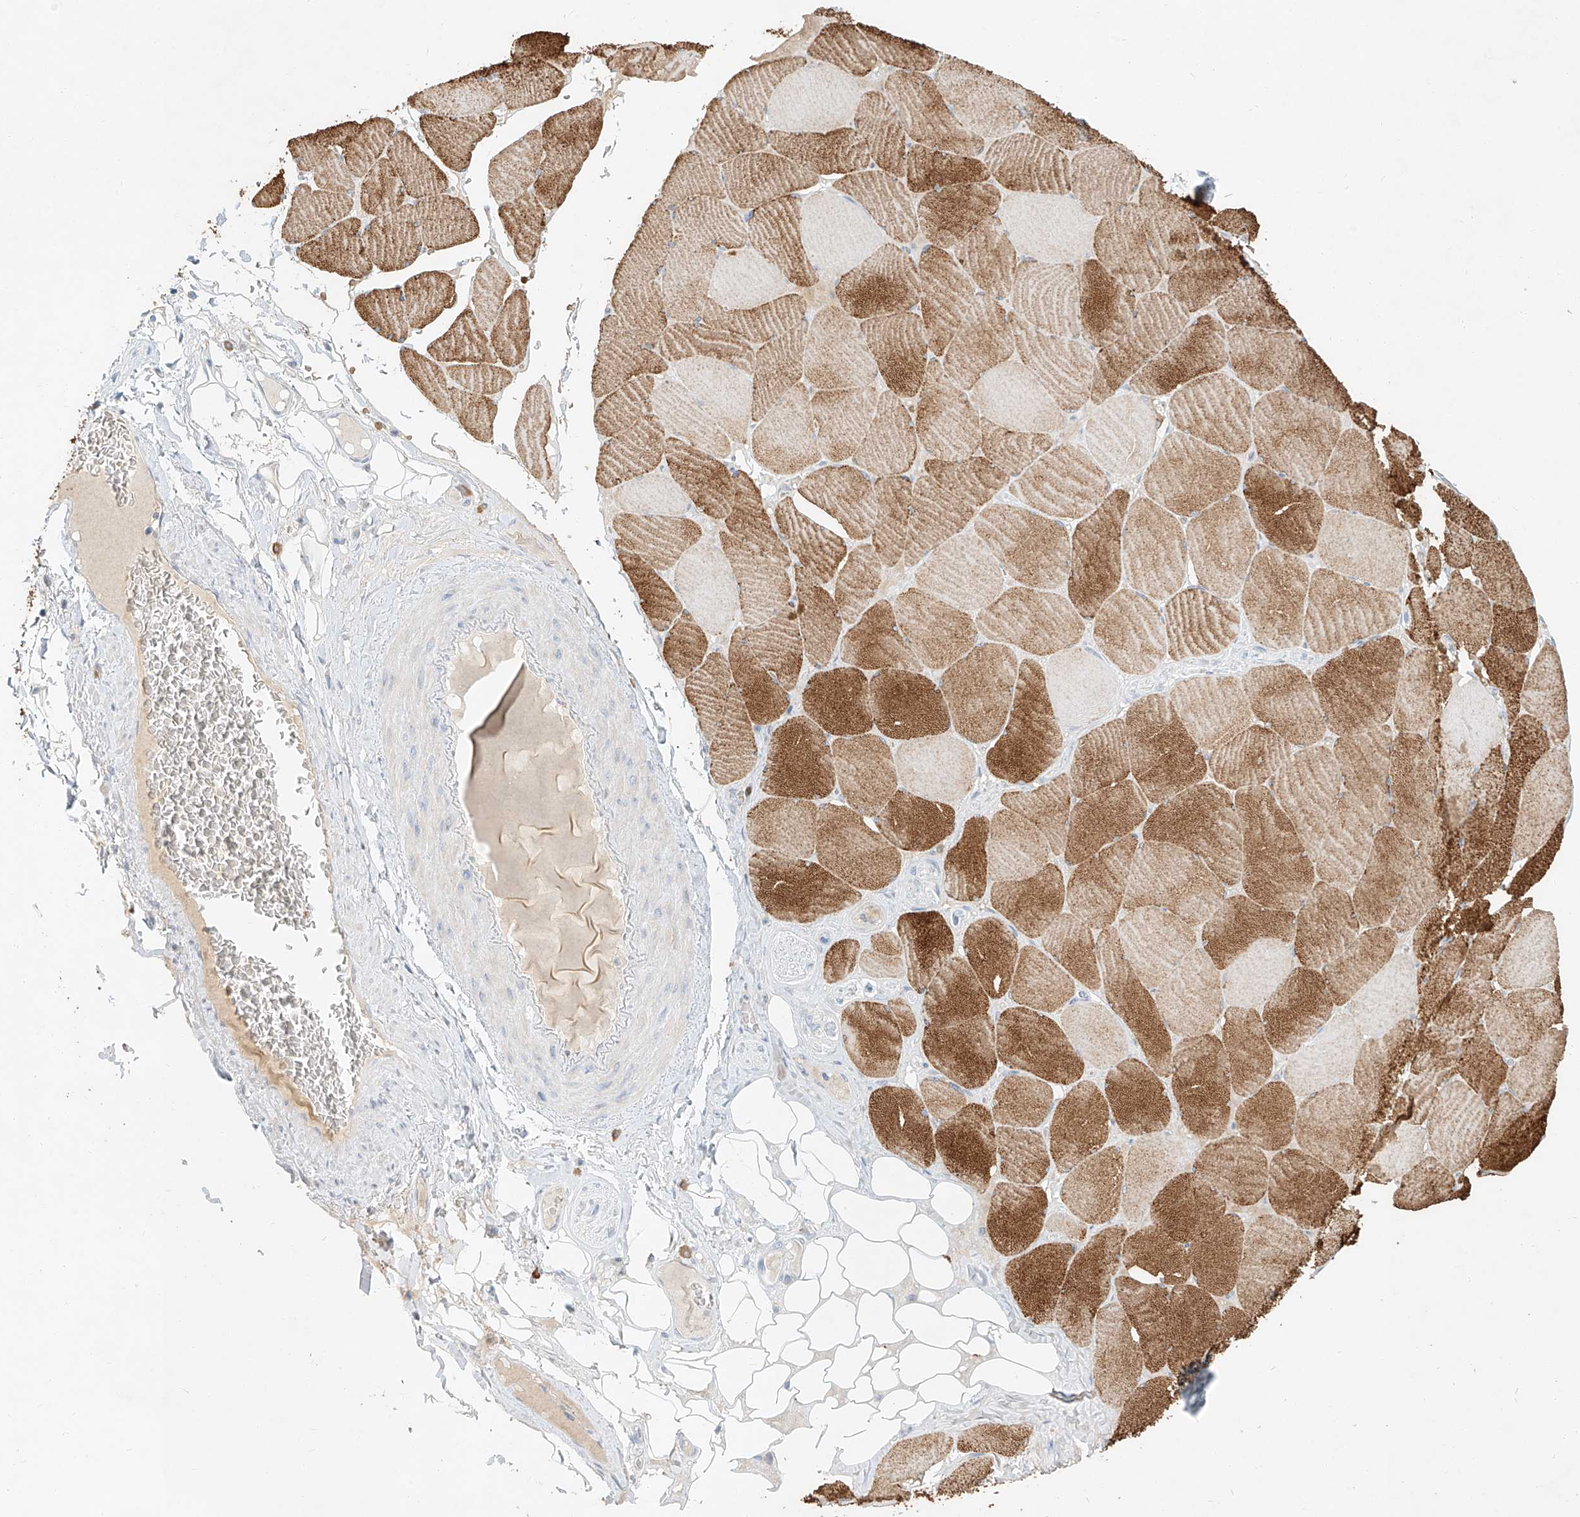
{"staining": {"intensity": "moderate", "quantity": ">75%", "location": "cytoplasmic/membranous"}, "tissue": "skeletal muscle", "cell_type": "Myocytes", "image_type": "normal", "snomed": [{"axis": "morphology", "description": "Normal tissue, NOS"}, {"axis": "topography", "description": "Skeletal muscle"}, {"axis": "topography", "description": "Head-Neck"}], "caption": "IHC photomicrograph of benign skeletal muscle stained for a protein (brown), which reveals medium levels of moderate cytoplasmic/membranous staining in about >75% of myocytes.", "gene": "SYTL3", "patient": {"sex": "male", "age": 66}}